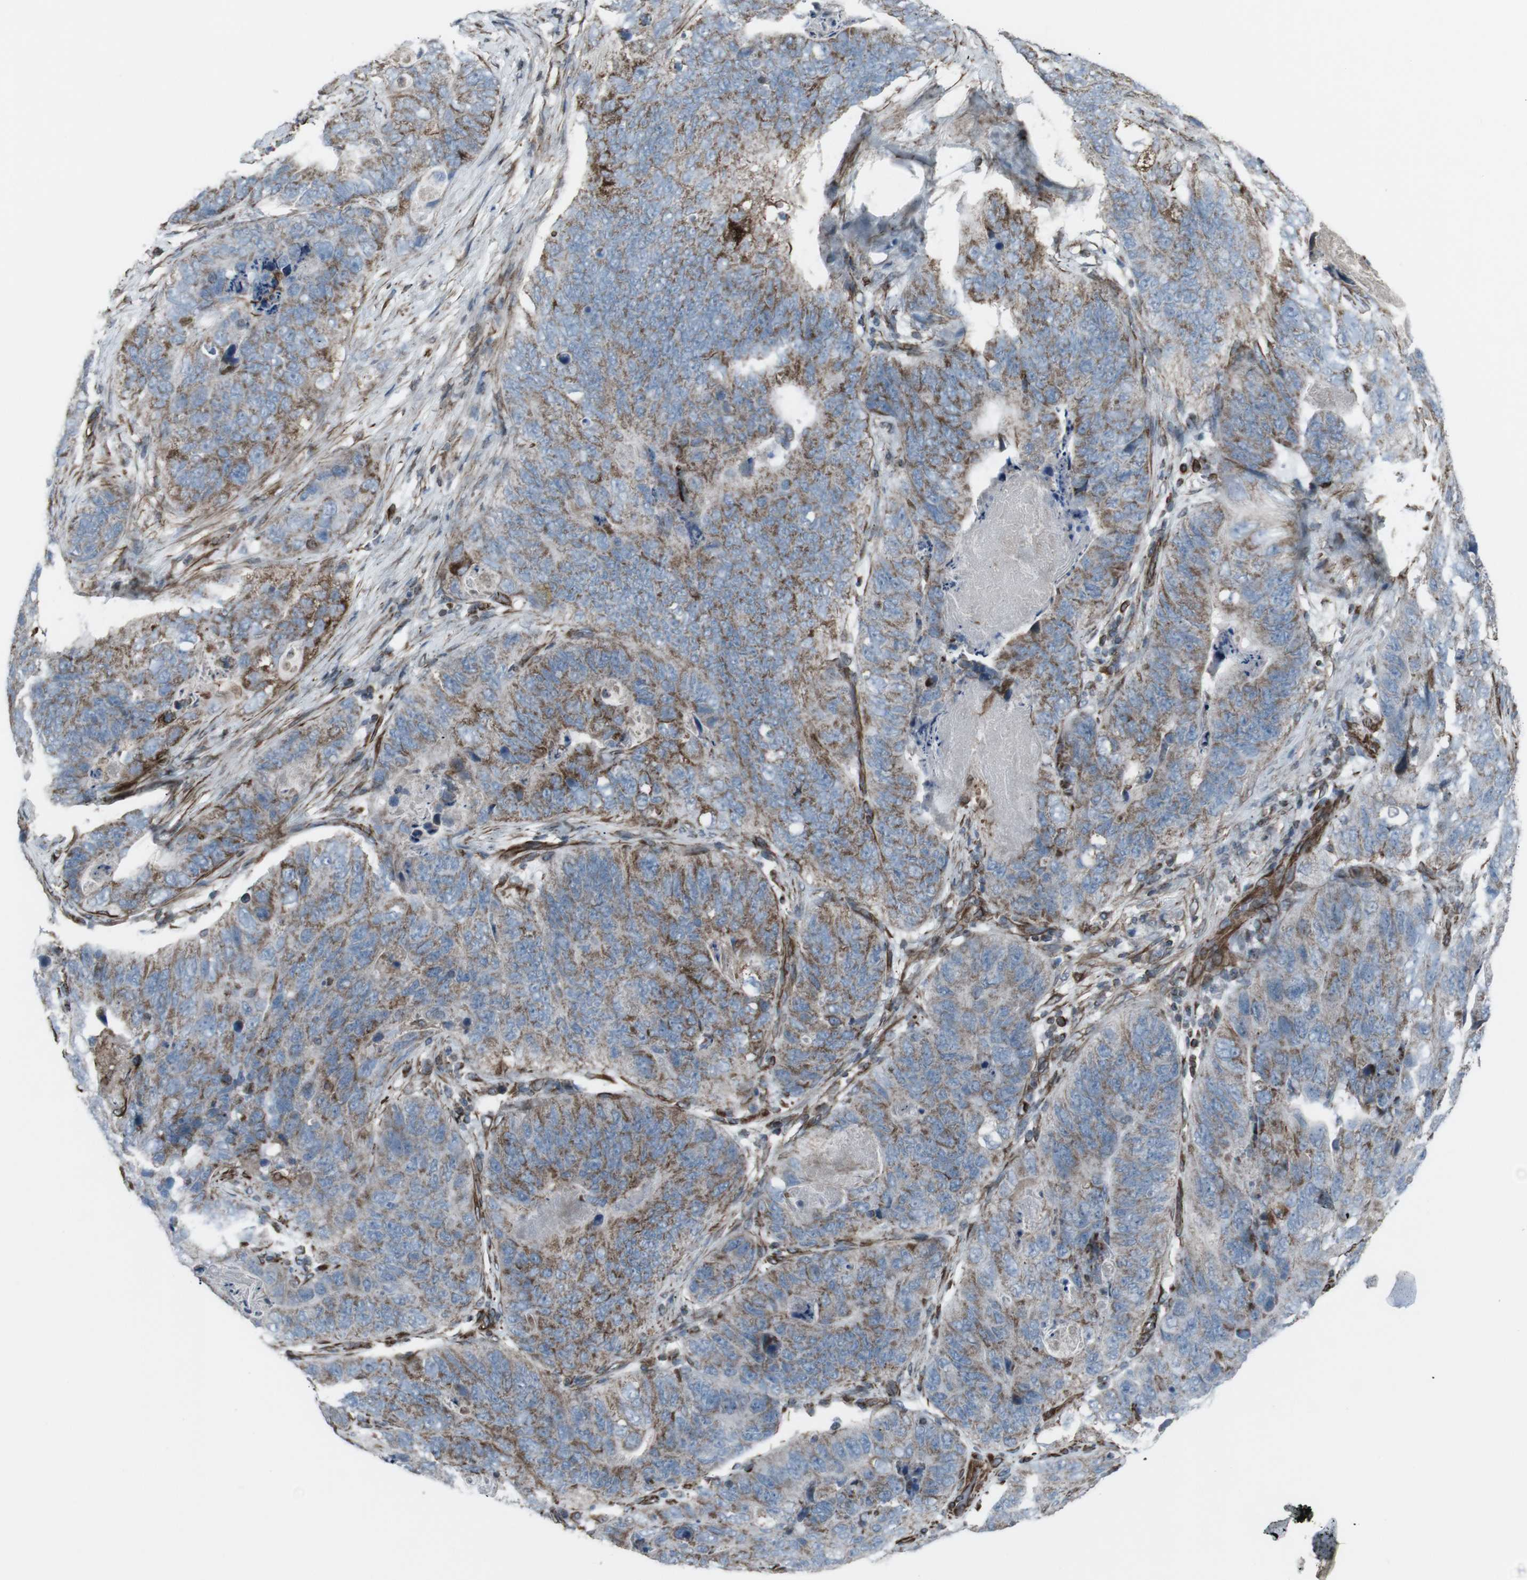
{"staining": {"intensity": "strong", "quantity": "25%-75%", "location": "cytoplasmic/membranous"}, "tissue": "stomach cancer", "cell_type": "Tumor cells", "image_type": "cancer", "snomed": [{"axis": "morphology", "description": "Adenocarcinoma, NOS"}, {"axis": "topography", "description": "Stomach"}], "caption": "This histopathology image shows immunohistochemistry (IHC) staining of stomach cancer, with high strong cytoplasmic/membranous staining in approximately 25%-75% of tumor cells.", "gene": "TMEM141", "patient": {"sex": "female", "age": 89}}